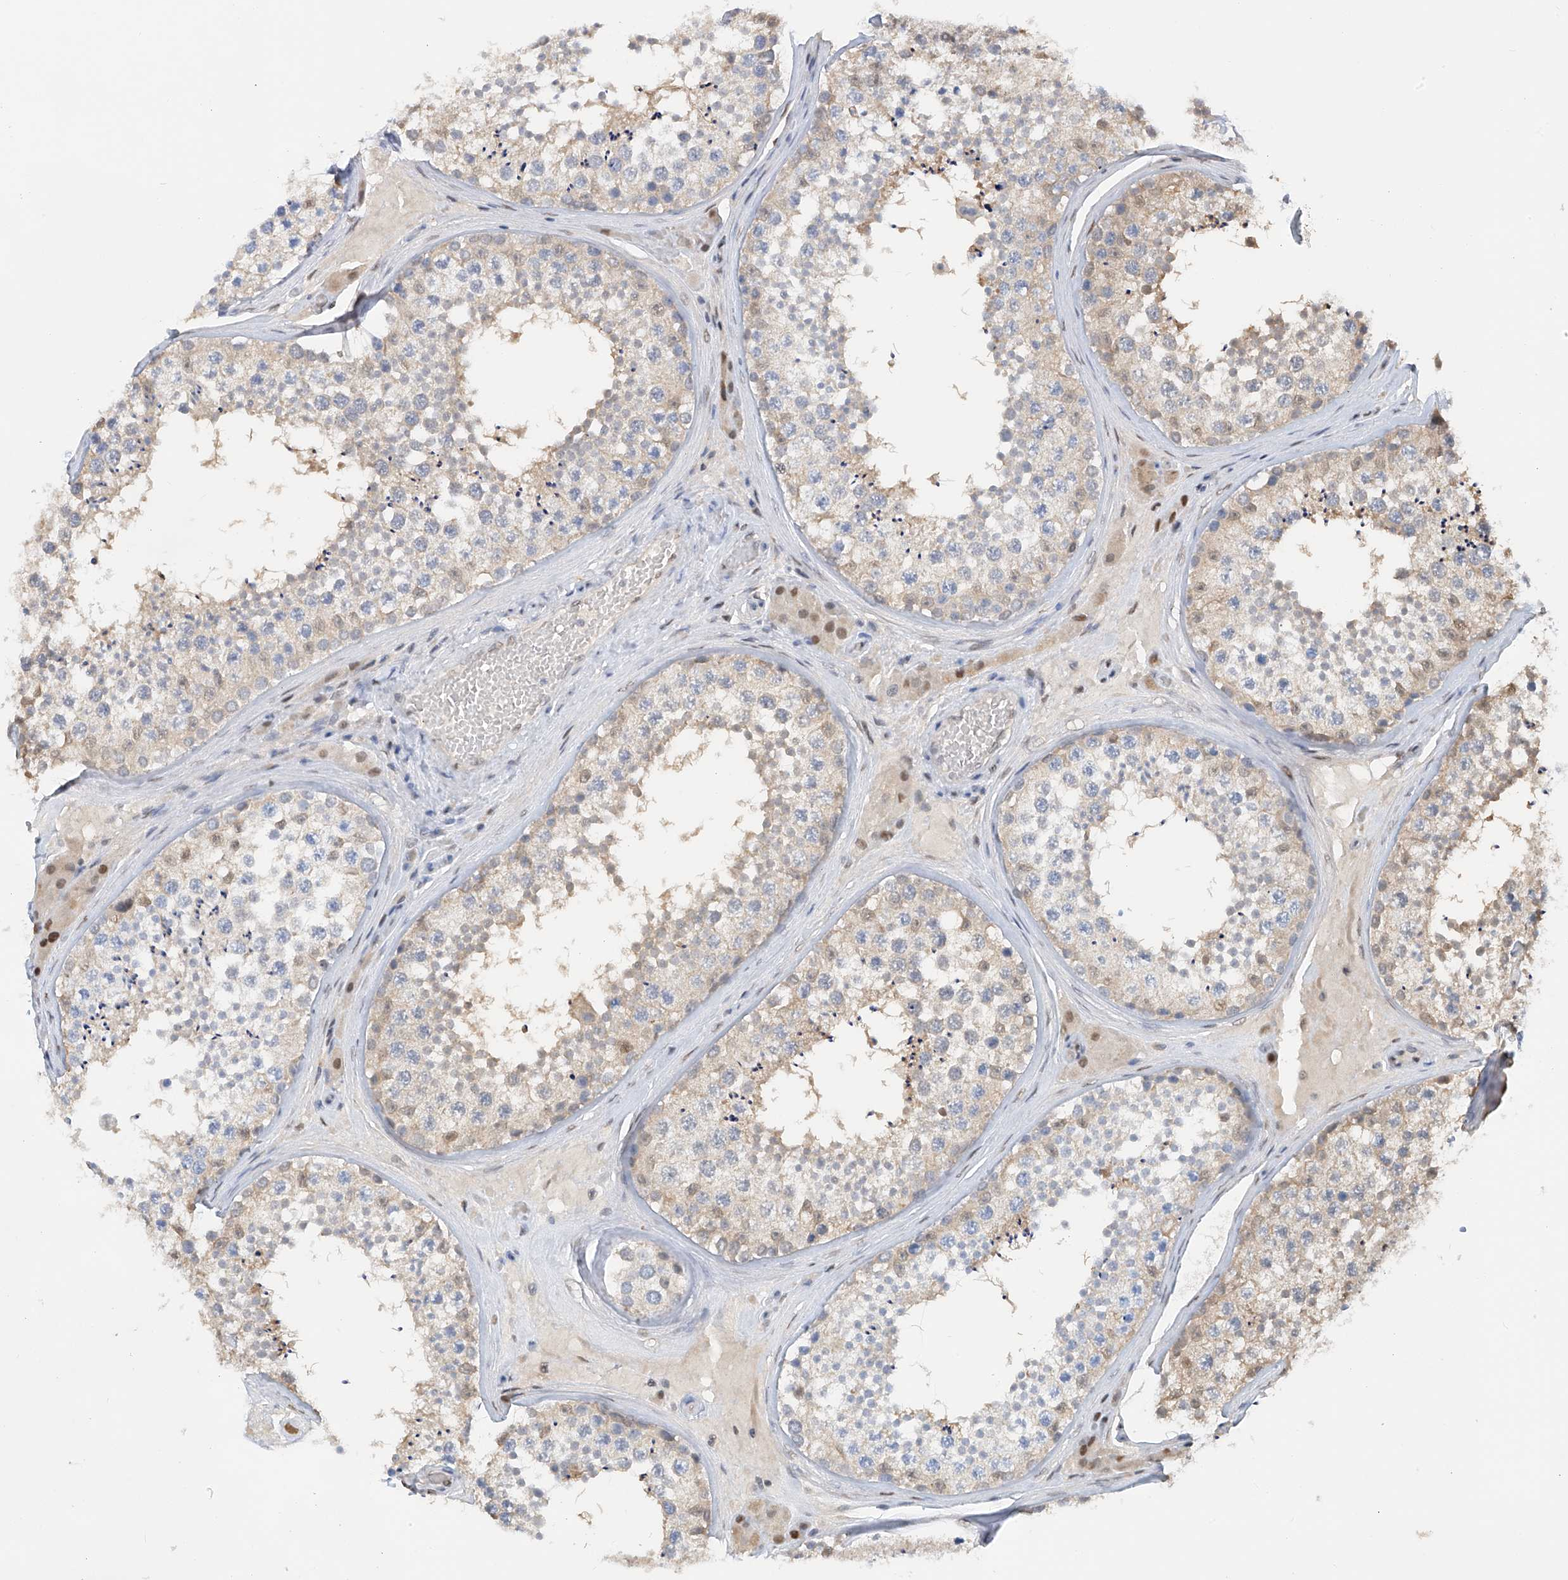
{"staining": {"intensity": "moderate", "quantity": "<25%", "location": "nuclear"}, "tissue": "testis", "cell_type": "Cells in seminiferous ducts", "image_type": "normal", "snomed": [{"axis": "morphology", "description": "Normal tissue, NOS"}, {"axis": "topography", "description": "Testis"}], "caption": "Brown immunohistochemical staining in normal testis exhibits moderate nuclear expression in approximately <25% of cells in seminiferous ducts. (DAB IHC with brightfield microscopy, high magnification).", "gene": "PMM1", "patient": {"sex": "male", "age": 46}}